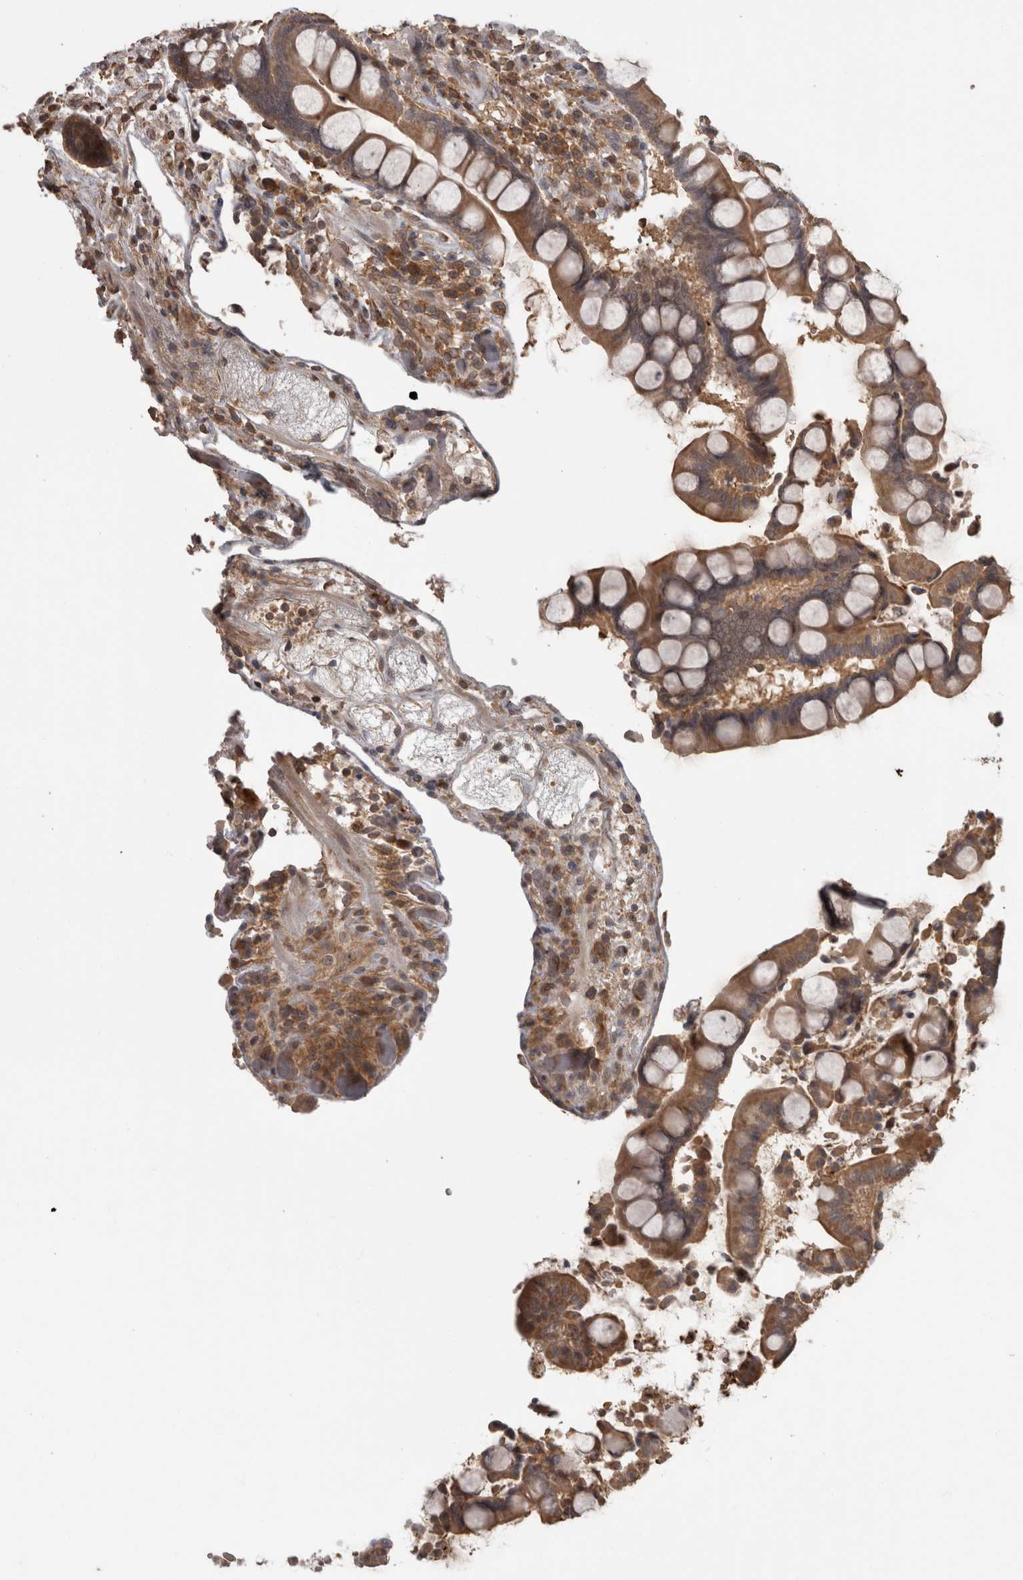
{"staining": {"intensity": "moderate", "quantity": "25%-75%", "location": "cytoplasmic/membranous"}, "tissue": "colon", "cell_type": "Endothelial cells", "image_type": "normal", "snomed": [{"axis": "morphology", "description": "Normal tissue, NOS"}, {"axis": "topography", "description": "Colon"}], "caption": "Immunohistochemical staining of unremarkable human colon shows moderate cytoplasmic/membranous protein positivity in about 25%-75% of endothelial cells.", "gene": "MICU3", "patient": {"sex": "male", "age": 73}}